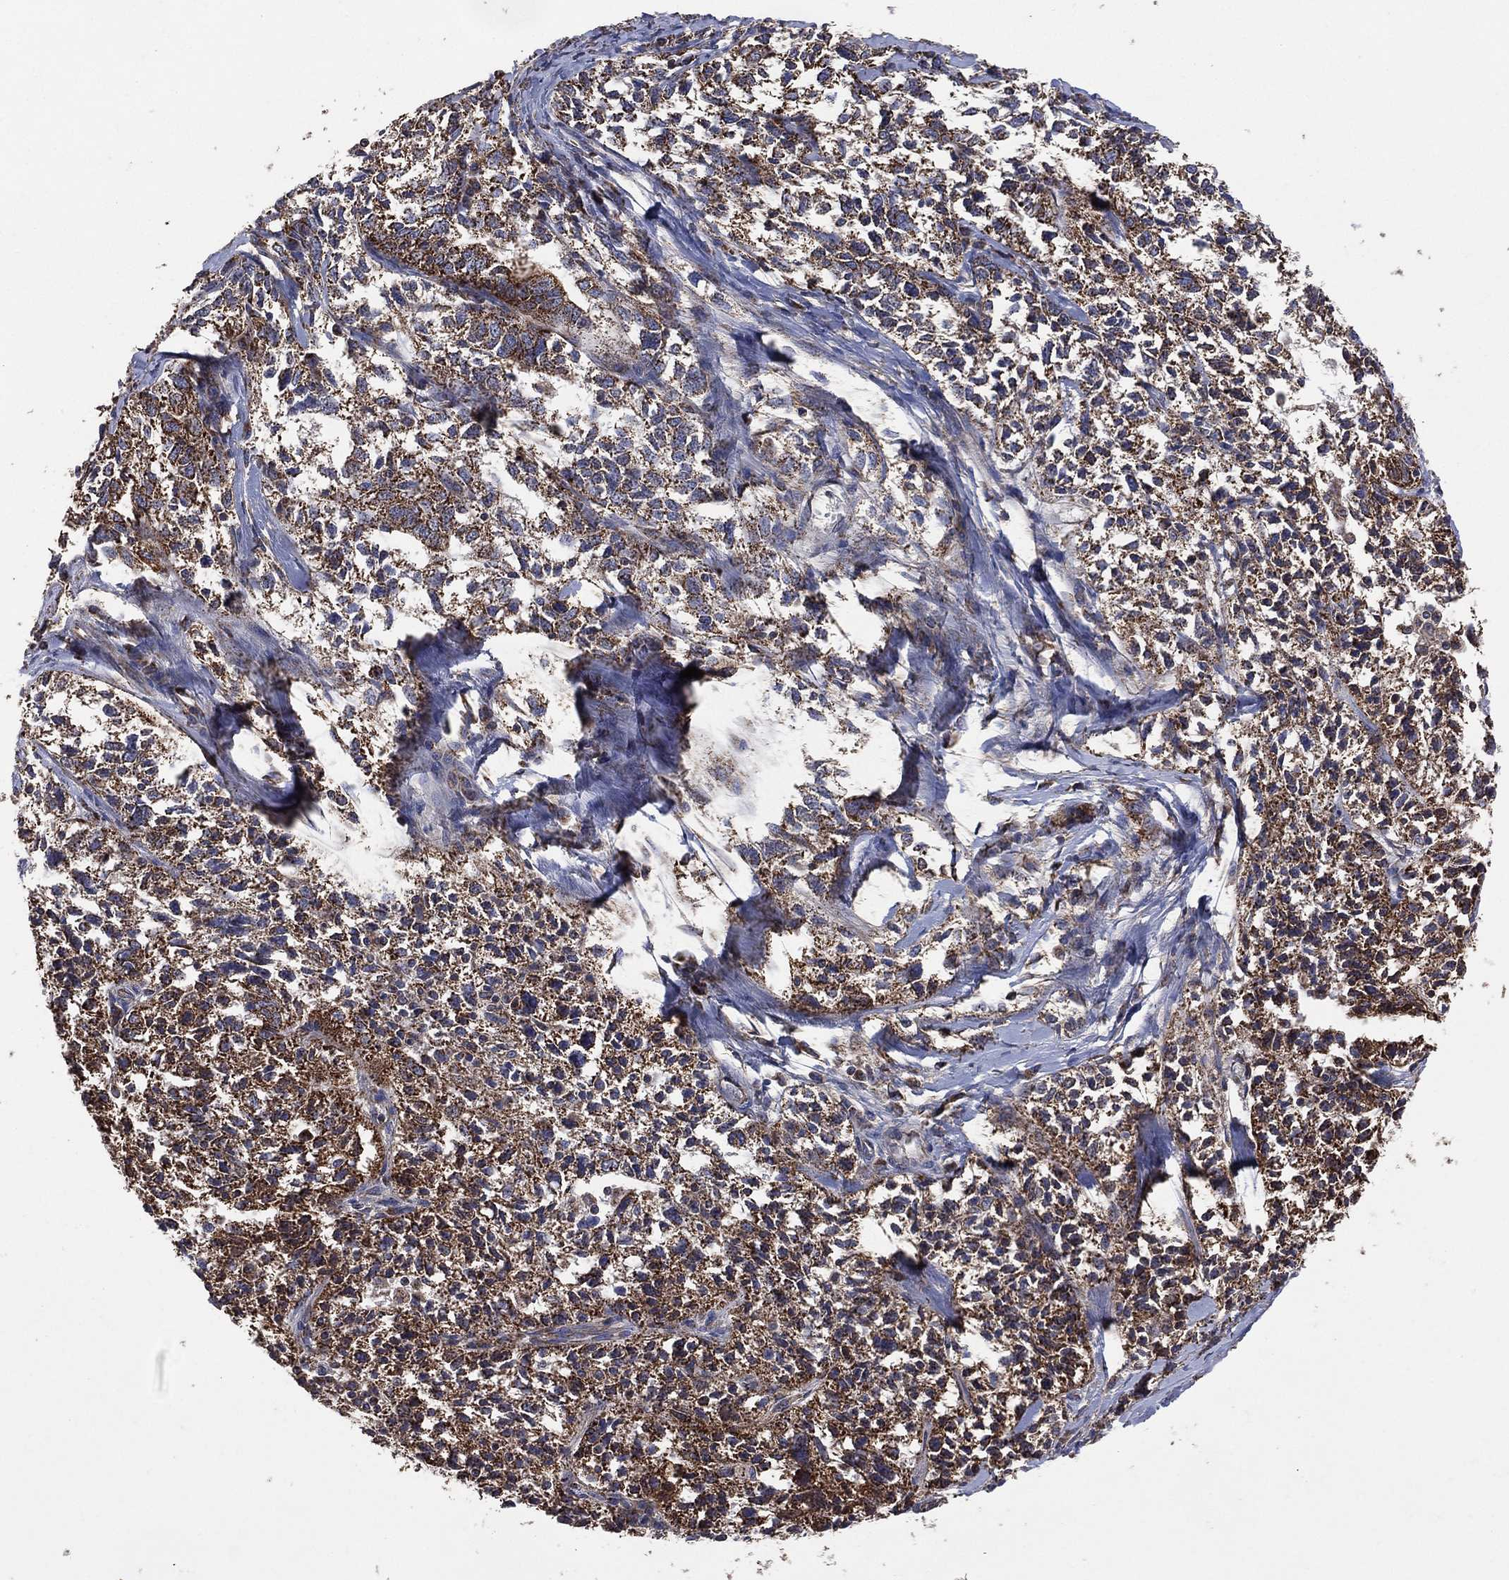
{"staining": {"intensity": "strong", "quantity": "25%-75%", "location": "cytoplasmic/membranous"}, "tissue": "ovarian cancer", "cell_type": "Tumor cells", "image_type": "cancer", "snomed": [{"axis": "morphology", "description": "Cystadenocarcinoma, serous, NOS"}, {"axis": "topography", "description": "Ovary"}], "caption": "Protein expression analysis of human ovarian cancer reveals strong cytoplasmic/membranous positivity in about 25%-75% of tumor cells.", "gene": "LIMD1", "patient": {"sex": "female", "age": 71}}